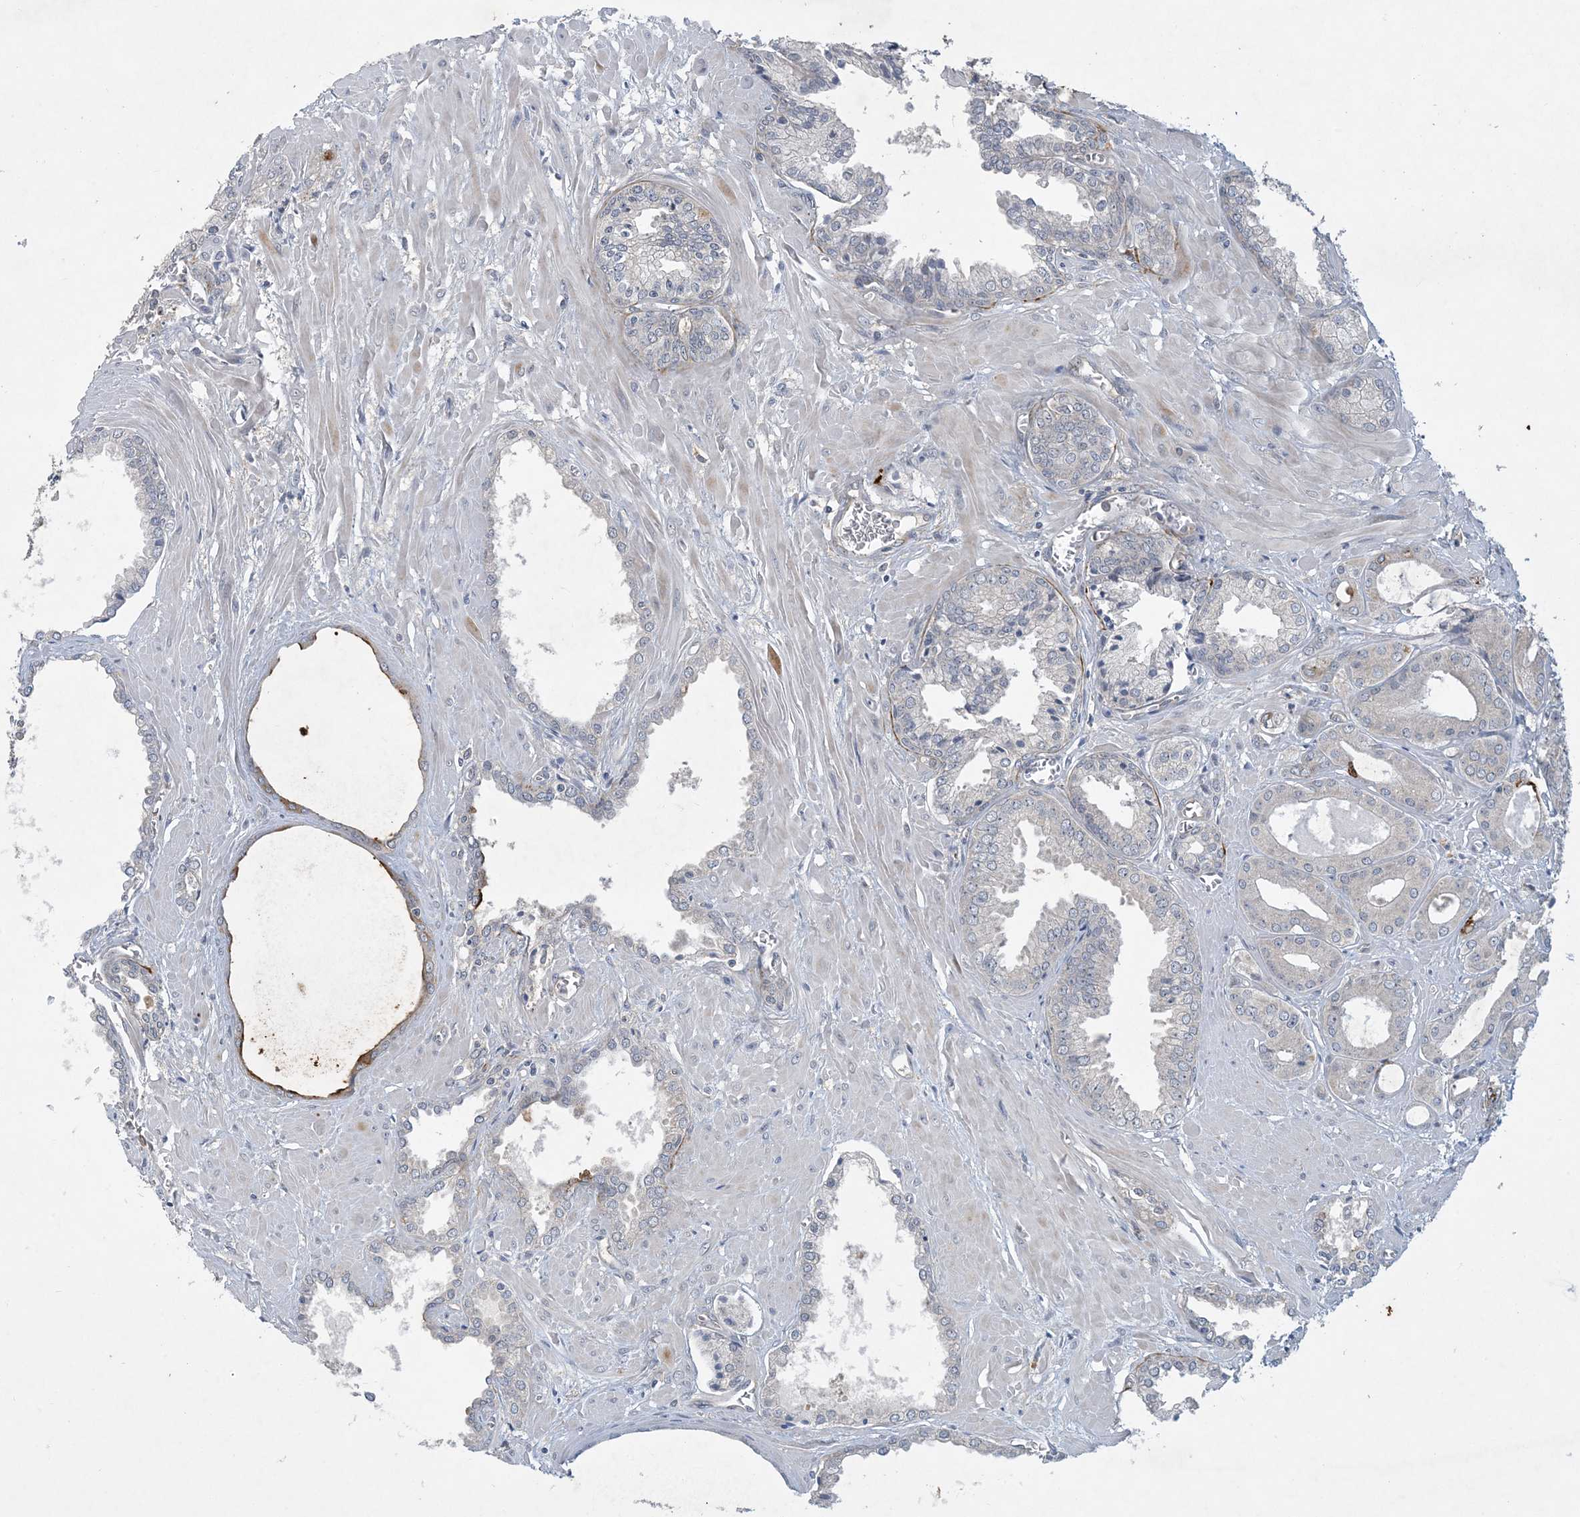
{"staining": {"intensity": "moderate", "quantity": "<25%", "location": "cytoplasmic/membranous"}, "tissue": "prostate cancer", "cell_type": "Tumor cells", "image_type": "cancer", "snomed": [{"axis": "morphology", "description": "Adenocarcinoma, Low grade"}, {"axis": "topography", "description": "Prostate"}], "caption": "Protein analysis of prostate adenocarcinoma (low-grade) tissue demonstrates moderate cytoplasmic/membranous staining in approximately <25% of tumor cells. (Brightfield microscopy of DAB IHC at high magnification).", "gene": "CDS1", "patient": {"sex": "male", "age": 67}}